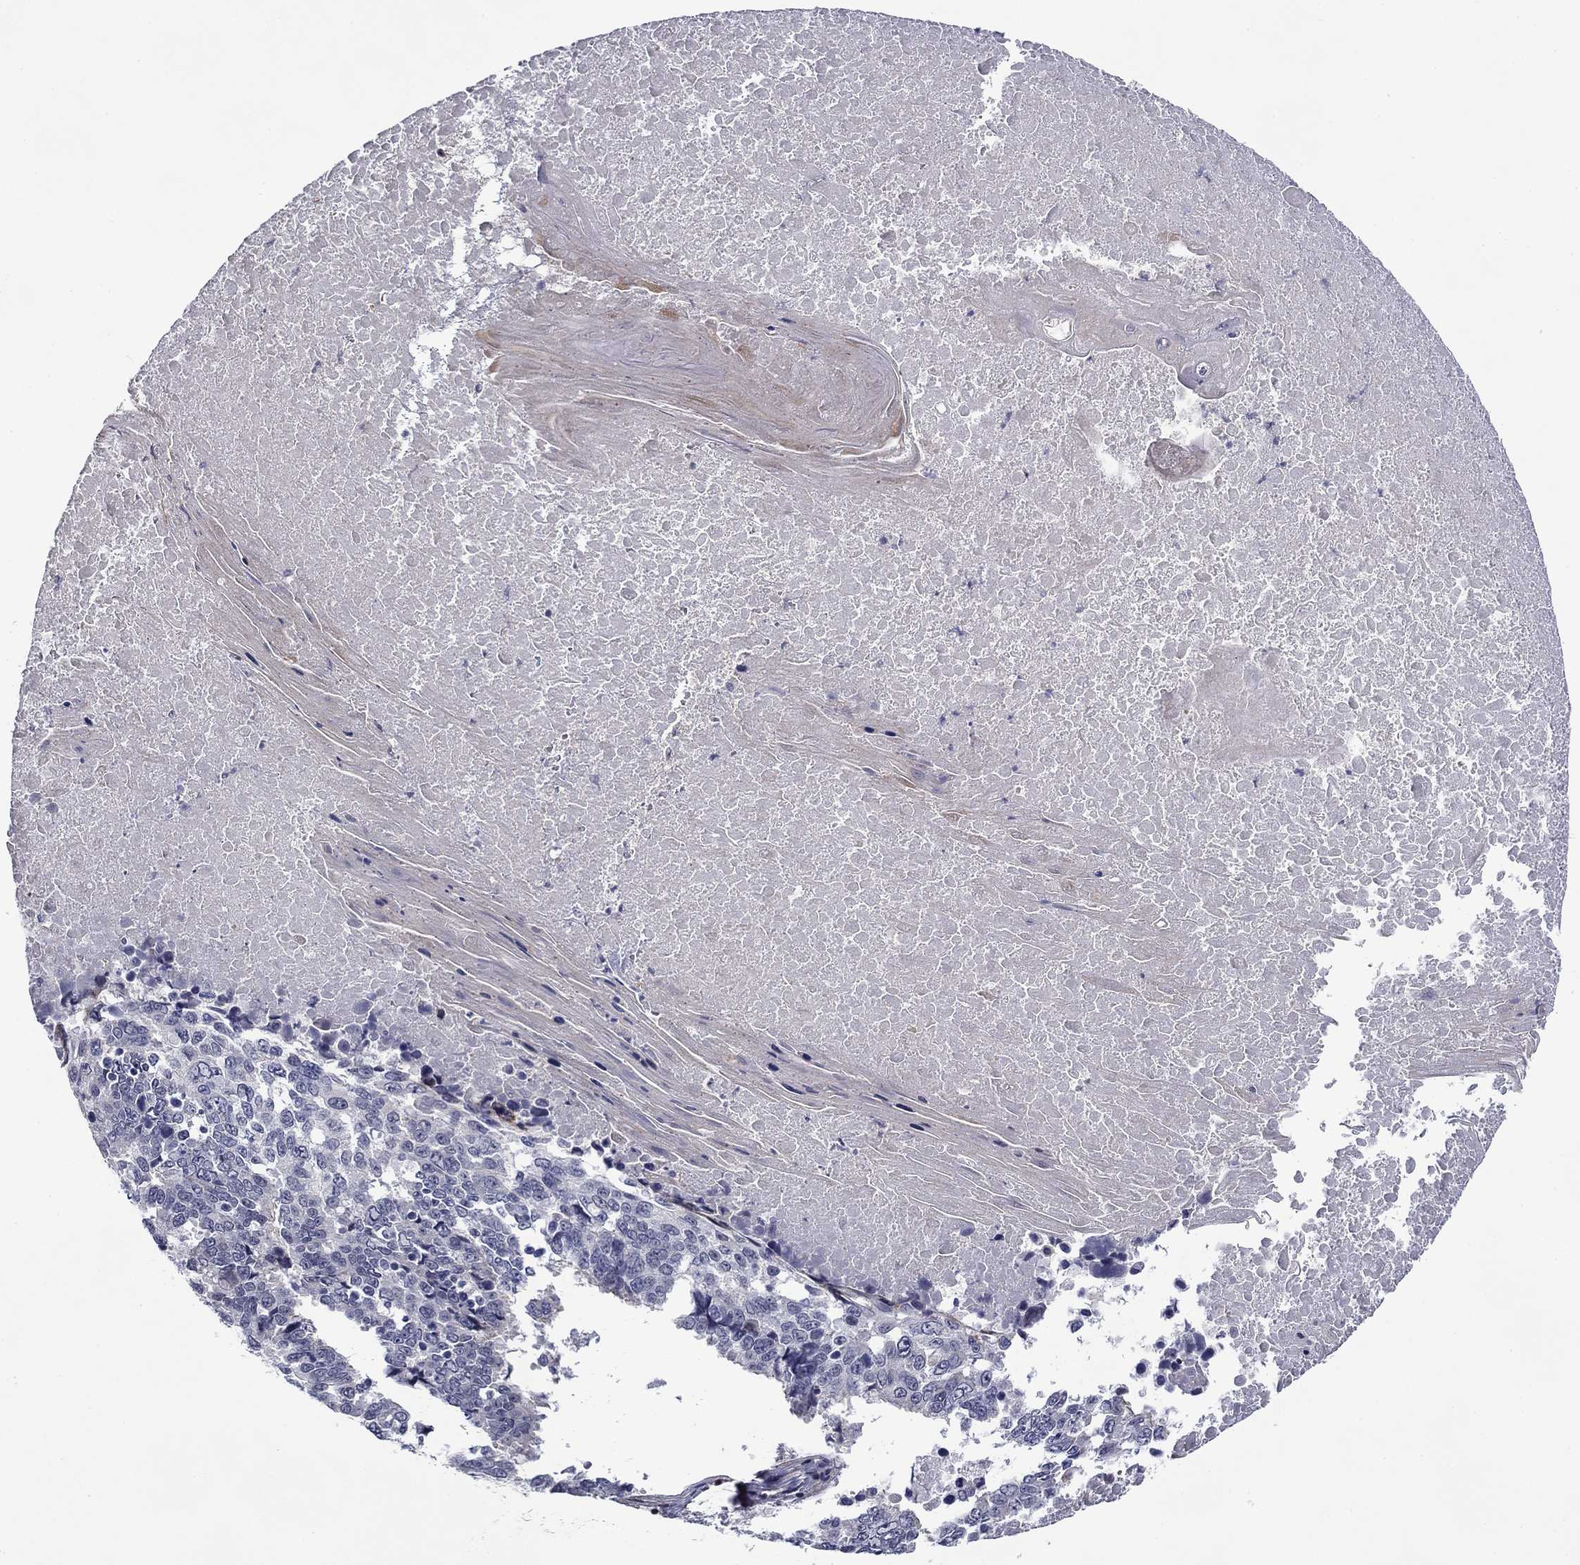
{"staining": {"intensity": "negative", "quantity": "none", "location": "none"}, "tissue": "lung cancer", "cell_type": "Tumor cells", "image_type": "cancer", "snomed": [{"axis": "morphology", "description": "Squamous cell carcinoma, NOS"}, {"axis": "topography", "description": "Lung"}], "caption": "This is a micrograph of immunohistochemistry staining of lung cancer (squamous cell carcinoma), which shows no positivity in tumor cells. The staining was performed using DAB to visualize the protein expression in brown, while the nuclei were stained in blue with hematoxylin (Magnification: 20x).", "gene": "B3GAT1", "patient": {"sex": "male", "age": 73}}